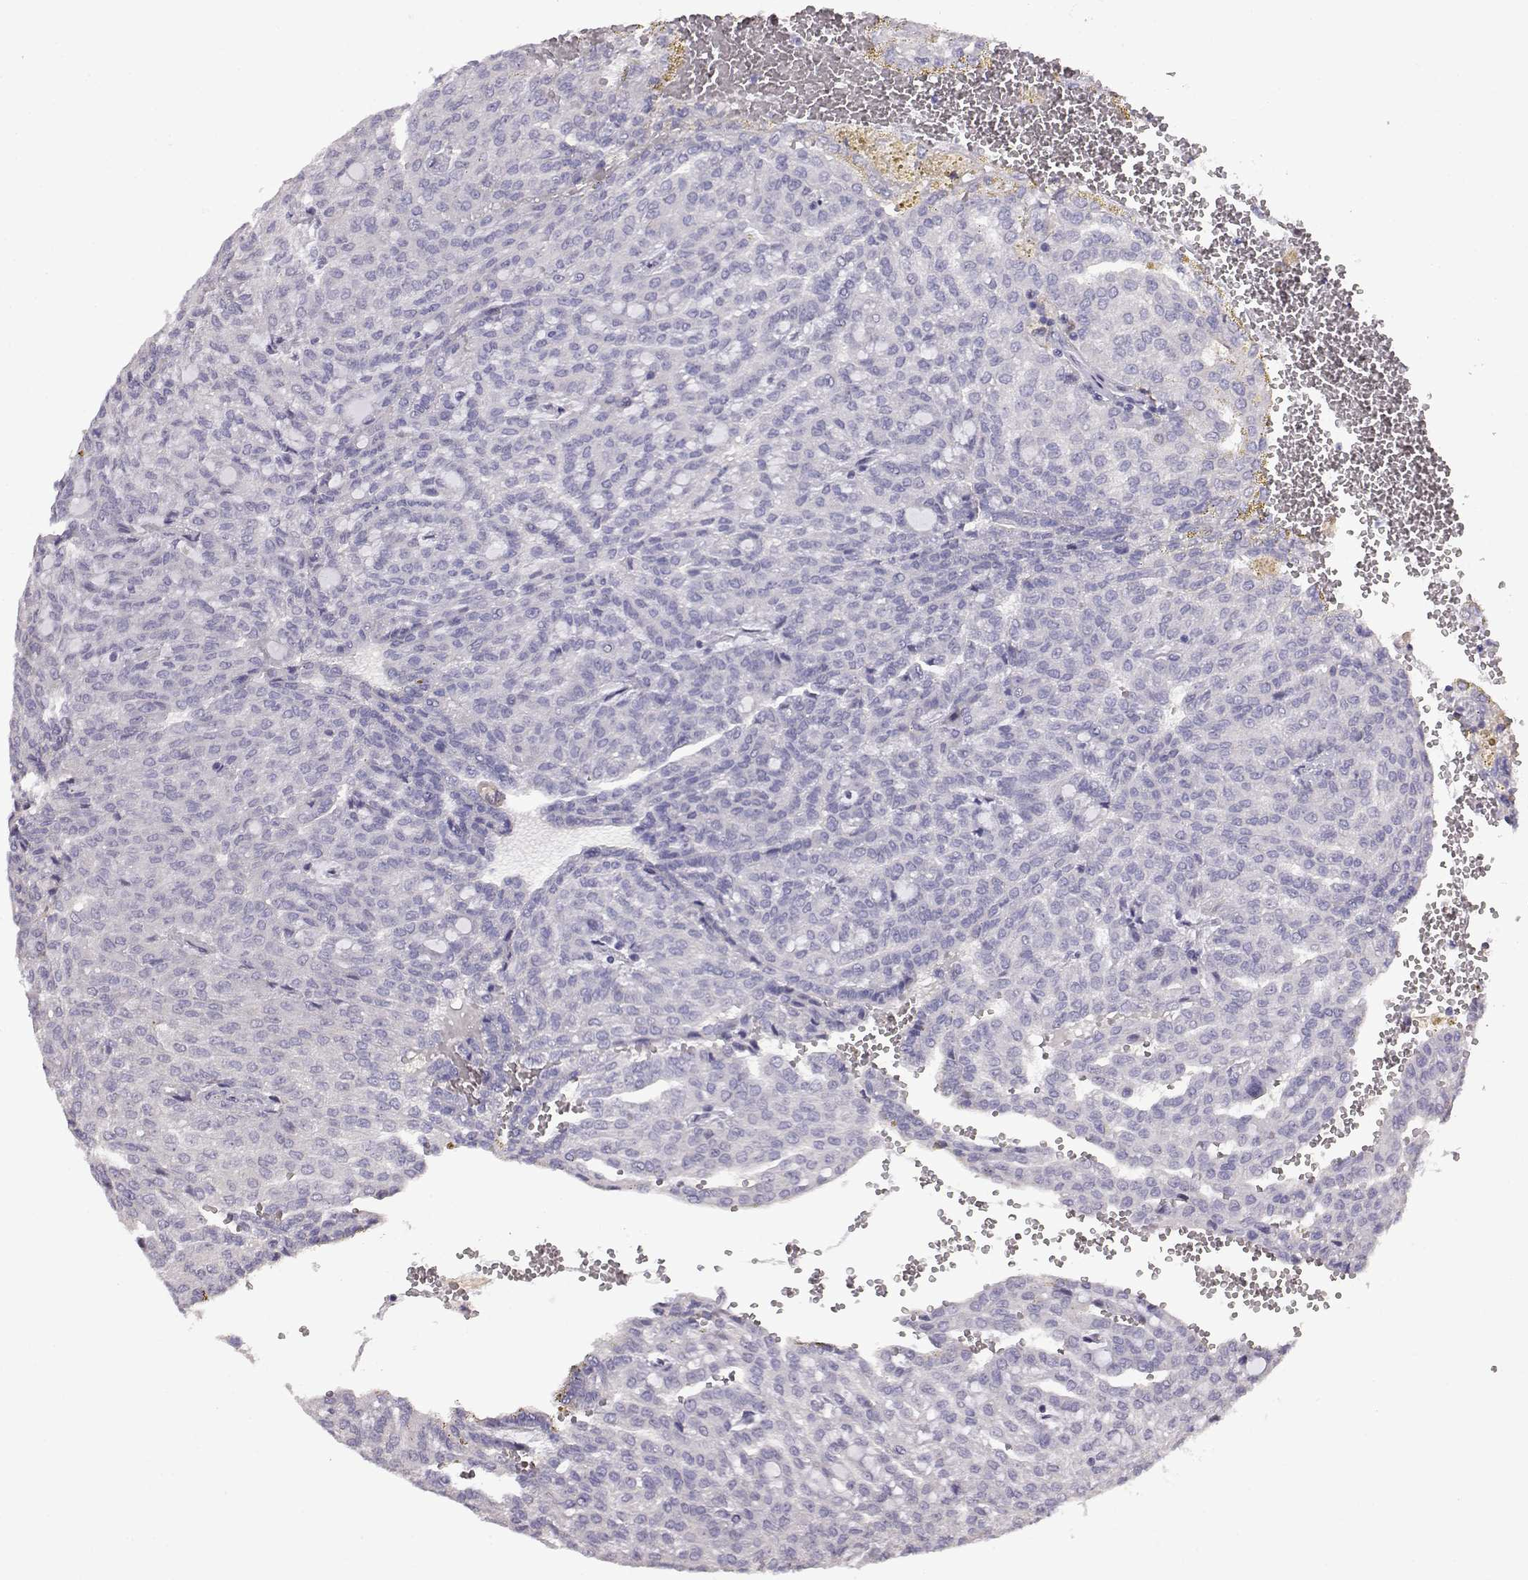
{"staining": {"intensity": "negative", "quantity": "none", "location": "none"}, "tissue": "renal cancer", "cell_type": "Tumor cells", "image_type": "cancer", "snomed": [{"axis": "morphology", "description": "Adenocarcinoma, NOS"}, {"axis": "topography", "description": "Kidney"}], "caption": "High magnification brightfield microscopy of renal adenocarcinoma stained with DAB (3,3'-diaminobenzidine) (brown) and counterstained with hematoxylin (blue): tumor cells show no significant positivity. (Brightfield microscopy of DAB IHC at high magnification).", "gene": "VGF", "patient": {"sex": "male", "age": 63}}